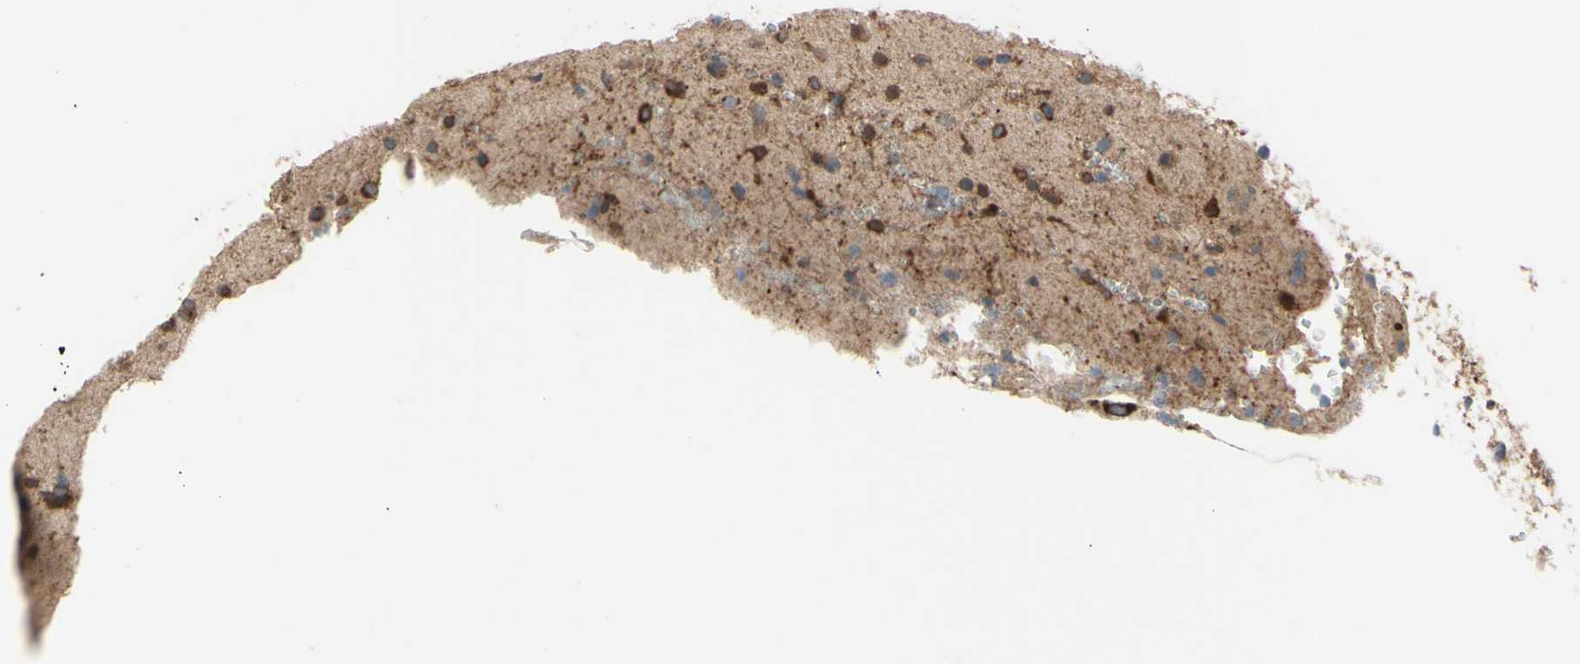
{"staining": {"intensity": "moderate", "quantity": ">75%", "location": "cytoplasmic/membranous"}, "tissue": "glioma", "cell_type": "Tumor cells", "image_type": "cancer", "snomed": [{"axis": "morphology", "description": "Glioma, malignant, High grade"}, {"axis": "topography", "description": "Brain"}], "caption": "The immunohistochemical stain shows moderate cytoplasmic/membranous staining in tumor cells of glioma tissue.", "gene": "DYNLRB1", "patient": {"sex": "male", "age": 47}}